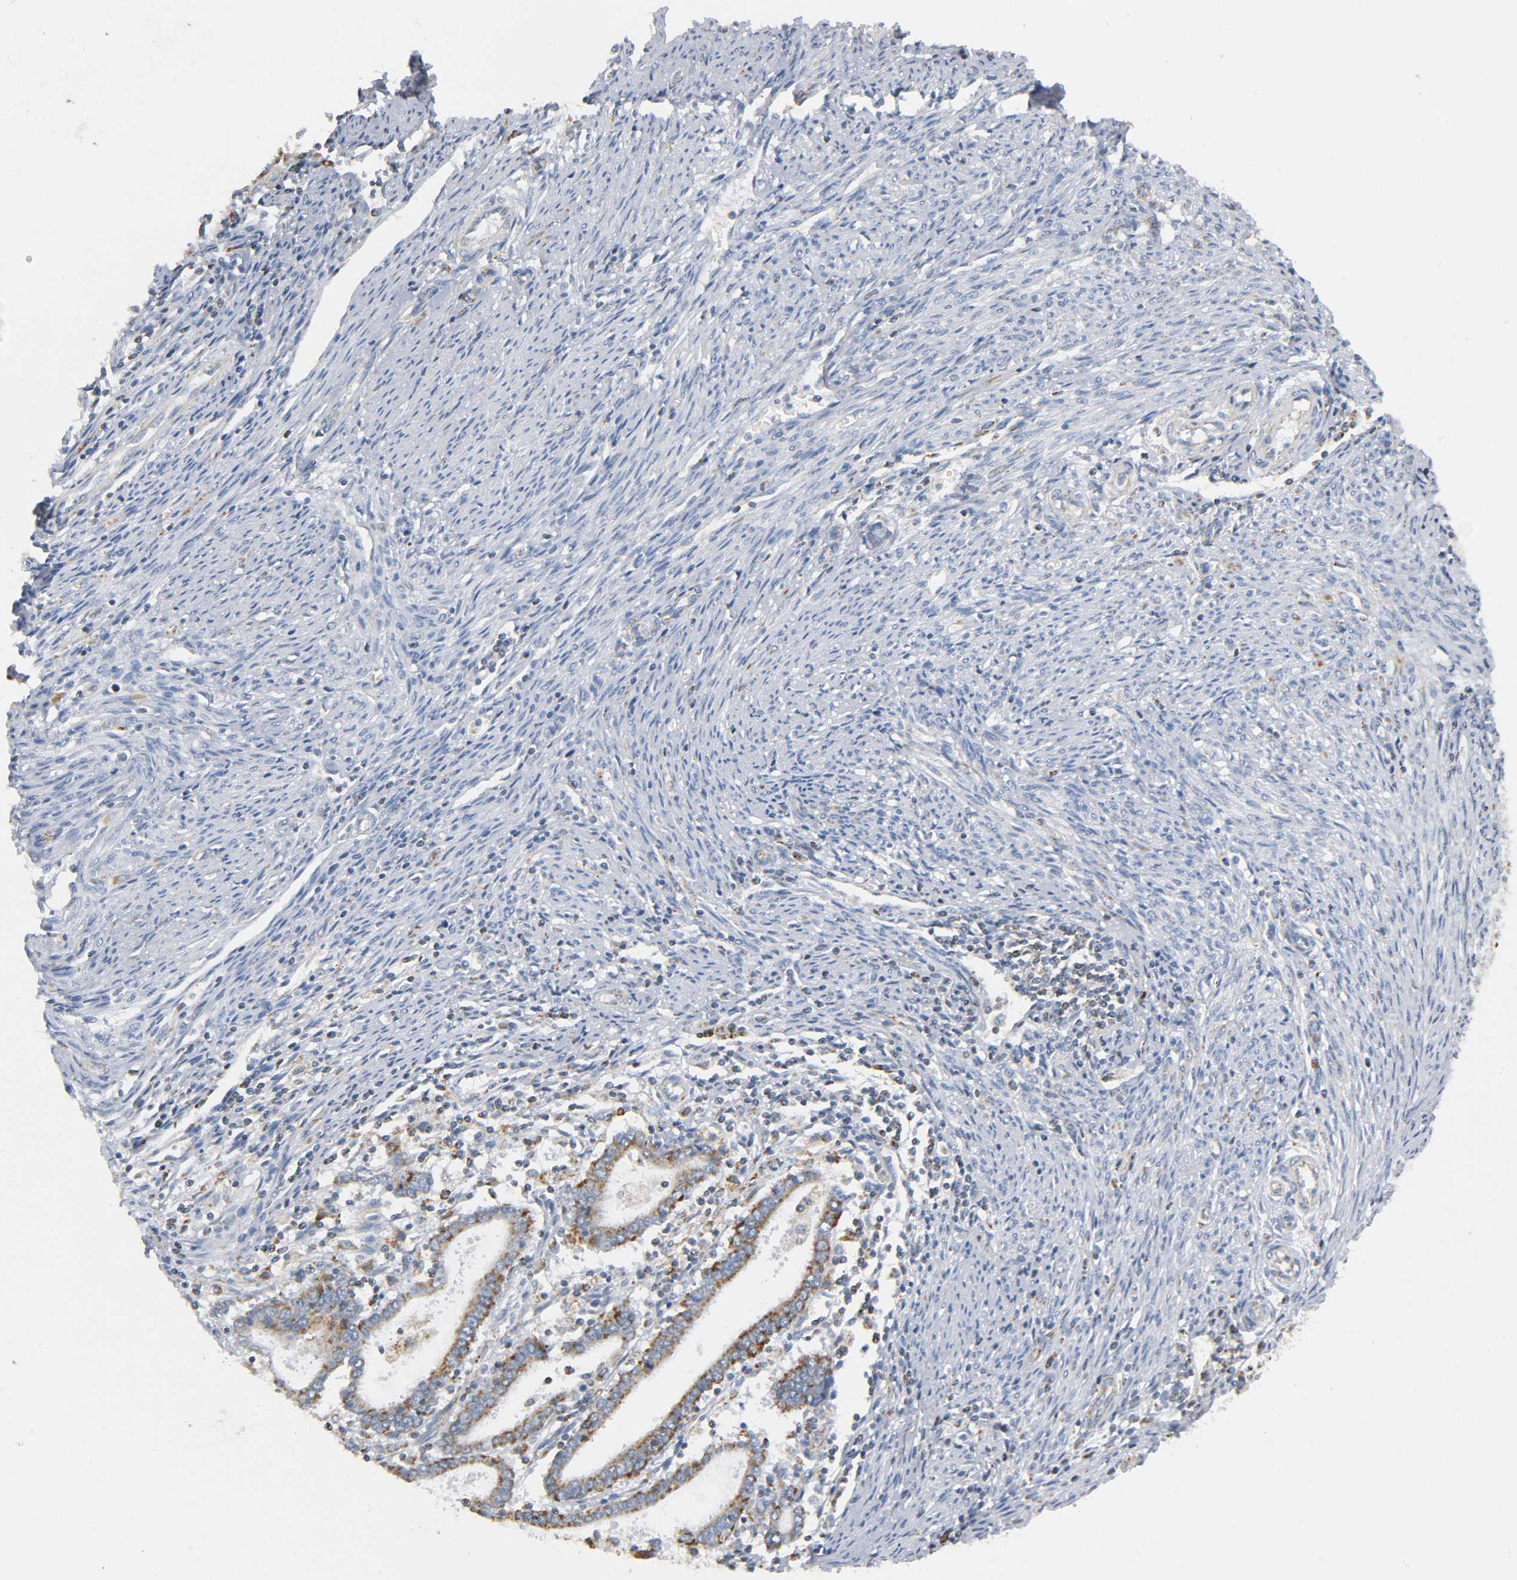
{"staining": {"intensity": "moderate", "quantity": ">75%", "location": "cytoplasmic/membranous"}, "tissue": "endometrial cancer", "cell_type": "Tumor cells", "image_type": "cancer", "snomed": [{"axis": "morphology", "description": "Adenocarcinoma, NOS"}, {"axis": "topography", "description": "Uterus"}], "caption": "Moderate cytoplasmic/membranous staining is present in approximately >75% of tumor cells in adenocarcinoma (endometrial).", "gene": "BAK1", "patient": {"sex": "female", "age": 83}}